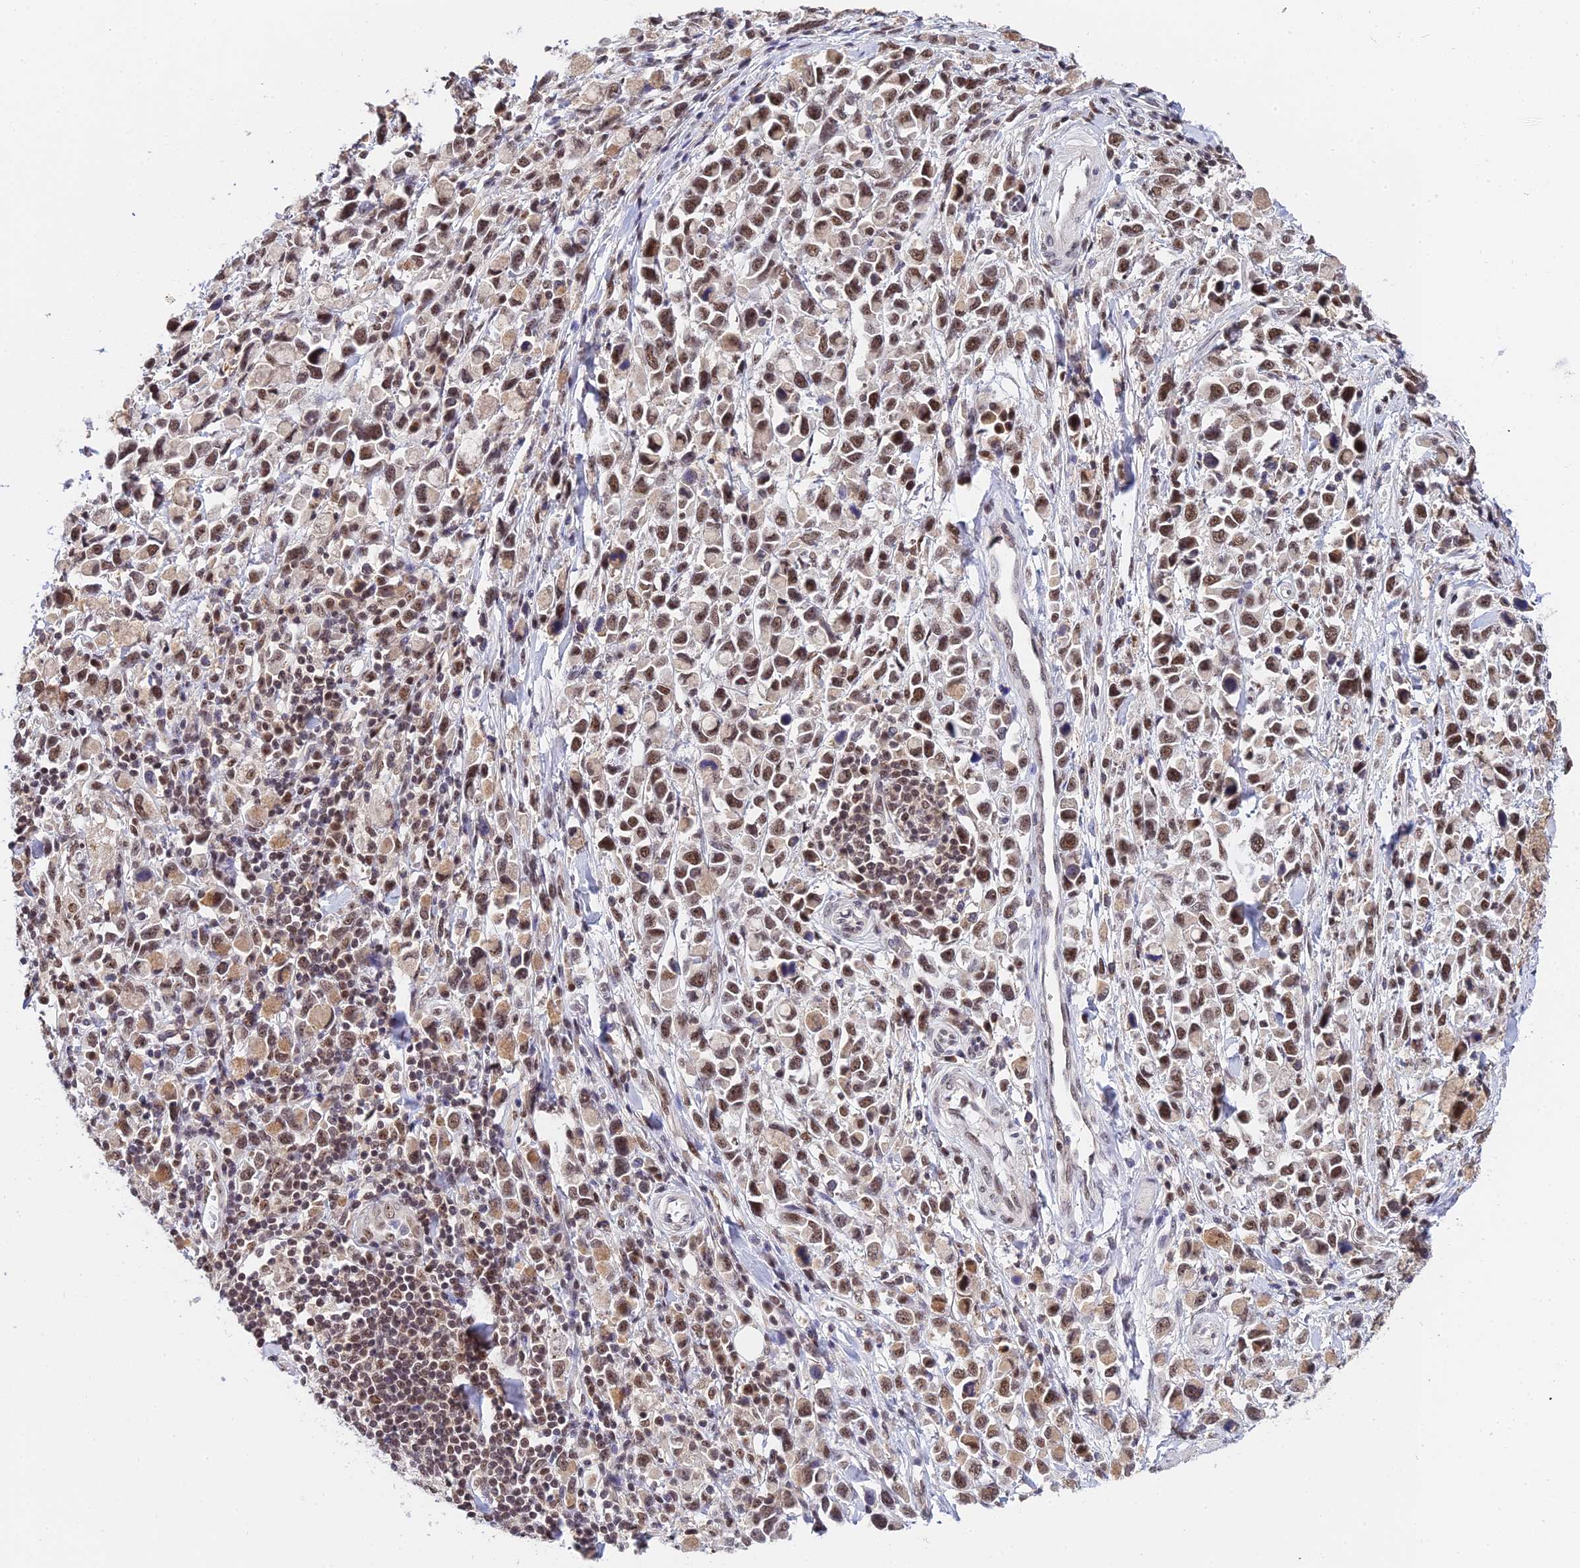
{"staining": {"intensity": "strong", "quantity": ">75%", "location": "nuclear"}, "tissue": "stomach cancer", "cell_type": "Tumor cells", "image_type": "cancer", "snomed": [{"axis": "morphology", "description": "Adenocarcinoma, NOS"}, {"axis": "topography", "description": "Stomach"}], "caption": "High-magnification brightfield microscopy of stomach cancer (adenocarcinoma) stained with DAB (brown) and counterstained with hematoxylin (blue). tumor cells exhibit strong nuclear expression is seen in approximately>75% of cells.", "gene": "EXOSC3", "patient": {"sex": "female", "age": 81}}